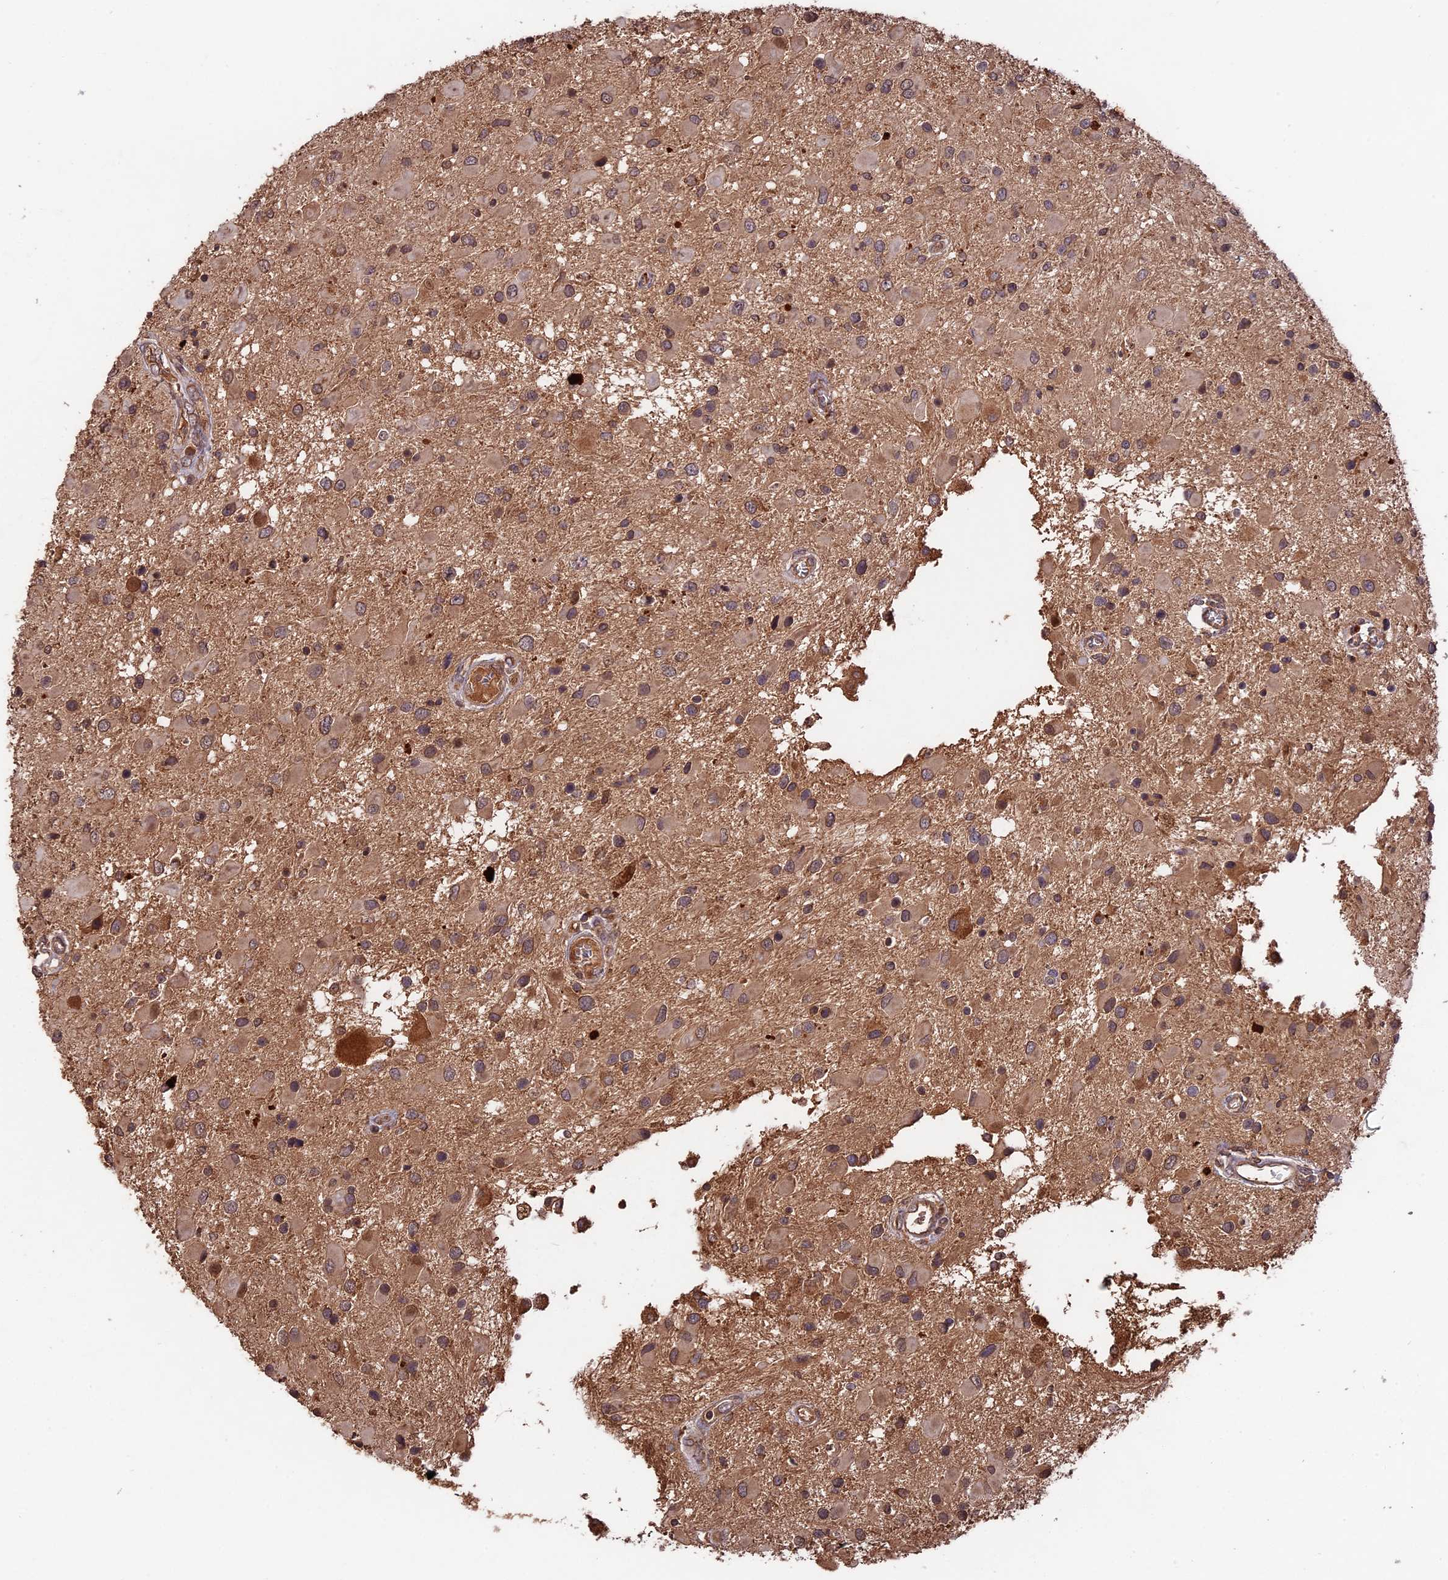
{"staining": {"intensity": "moderate", "quantity": ">75%", "location": "cytoplasmic/membranous"}, "tissue": "glioma", "cell_type": "Tumor cells", "image_type": "cancer", "snomed": [{"axis": "morphology", "description": "Glioma, malignant, High grade"}, {"axis": "topography", "description": "Brain"}], "caption": "The photomicrograph reveals a brown stain indicating the presence of a protein in the cytoplasmic/membranous of tumor cells in glioma. (DAB = brown stain, brightfield microscopy at high magnification).", "gene": "CHAC1", "patient": {"sex": "male", "age": 53}}